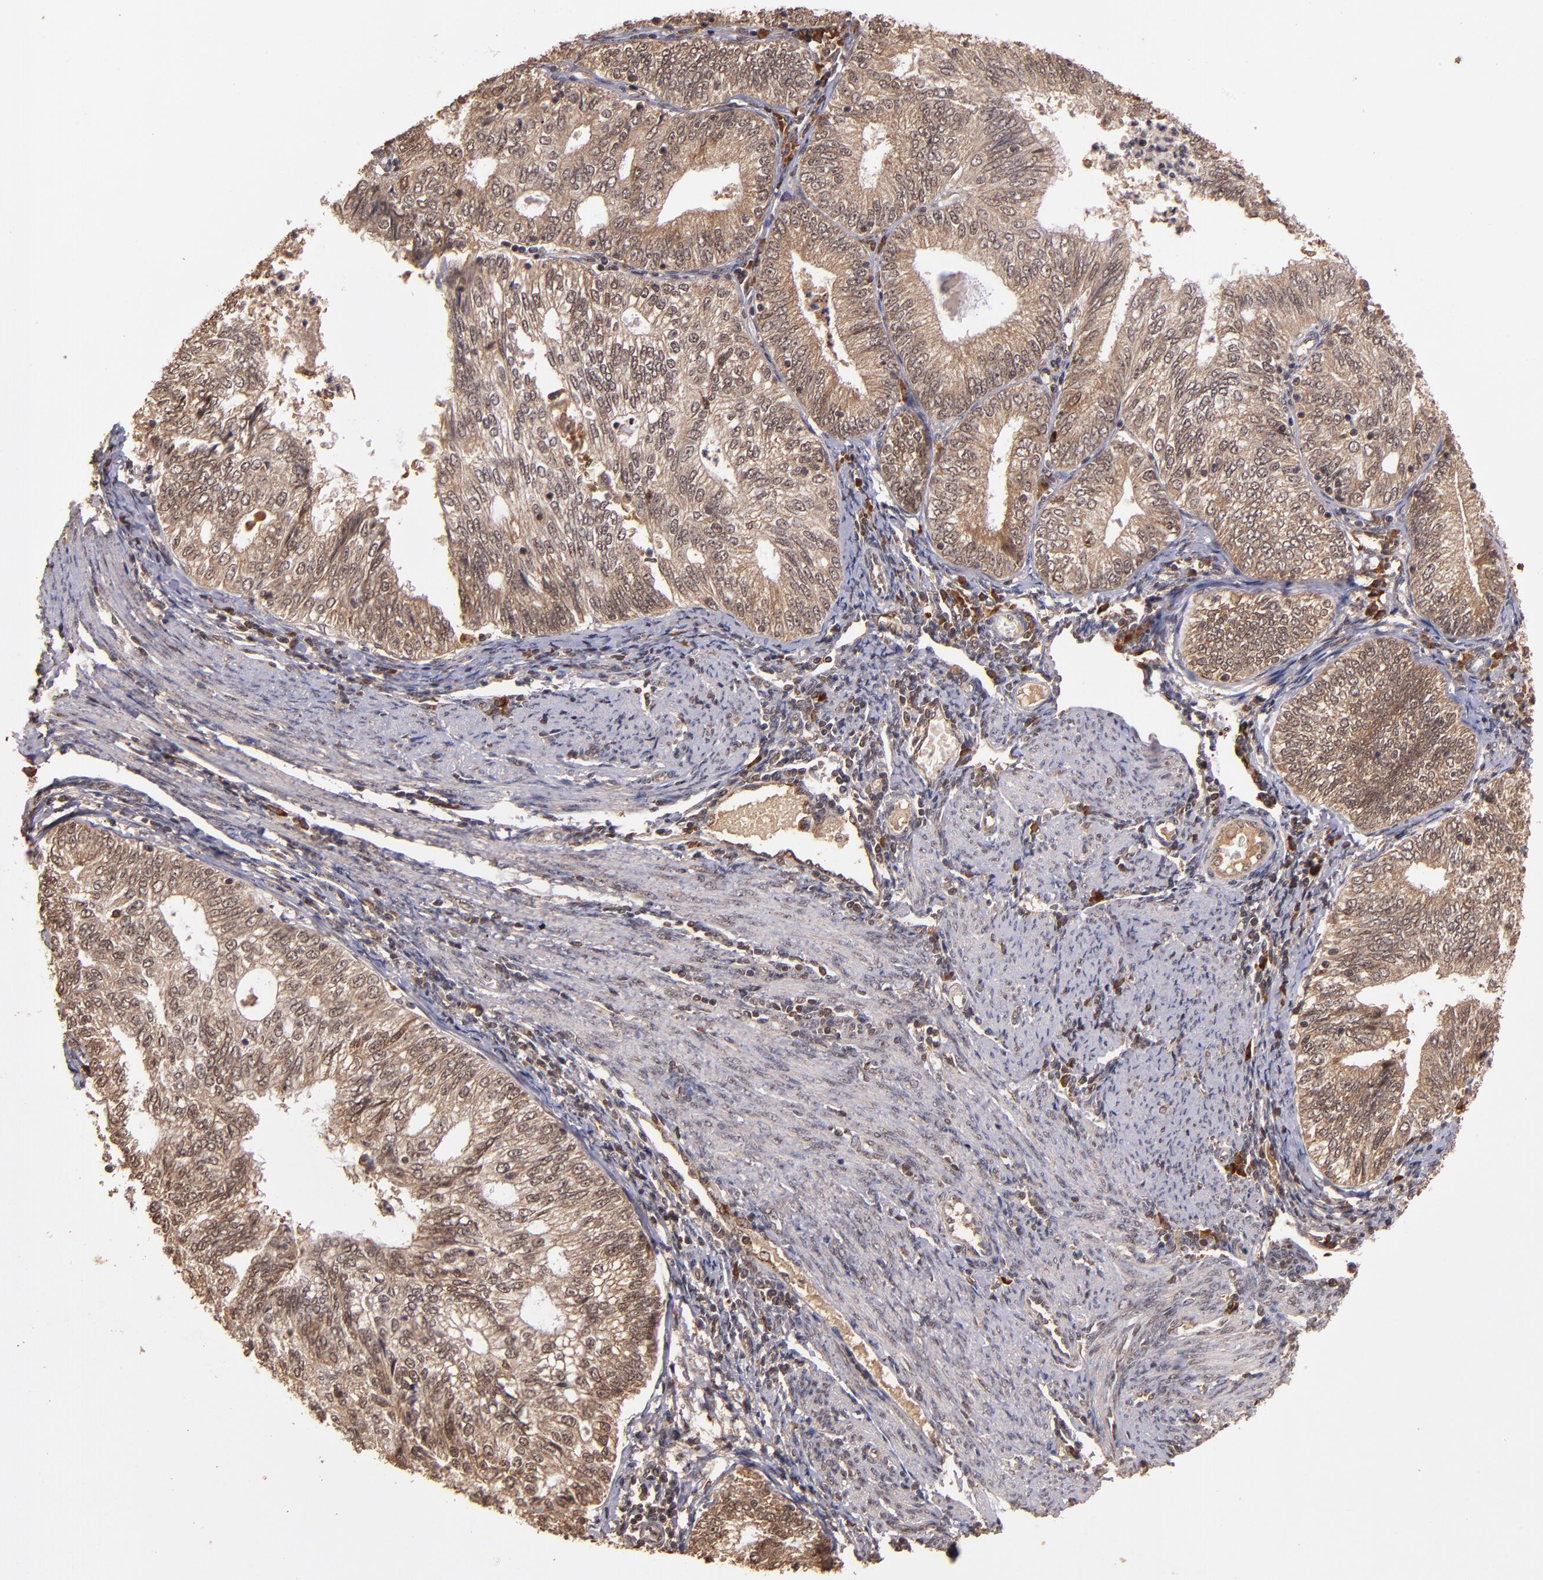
{"staining": {"intensity": "moderate", "quantity": ">75%", "location": "cytoplasmic/membranous"}, "tissue": "endometrial cancer", "cell_type": "Tumor cells", "image_type": "cancer", "snomed": [{"axis": "morphology", "description": "Adenocarcinoma, NOS"}, {"axis": "topography", "description": "Endometrium"}], "caption": "This image displays immunohistochemistry staining of human endometrial cancer (adenocarcinoma), with medium moderate cytoplasmic/membranous expression in approximately >75% of tumor cells.", "gene": "RIOK3", "patient": {"sex": "female", "age": 69}}